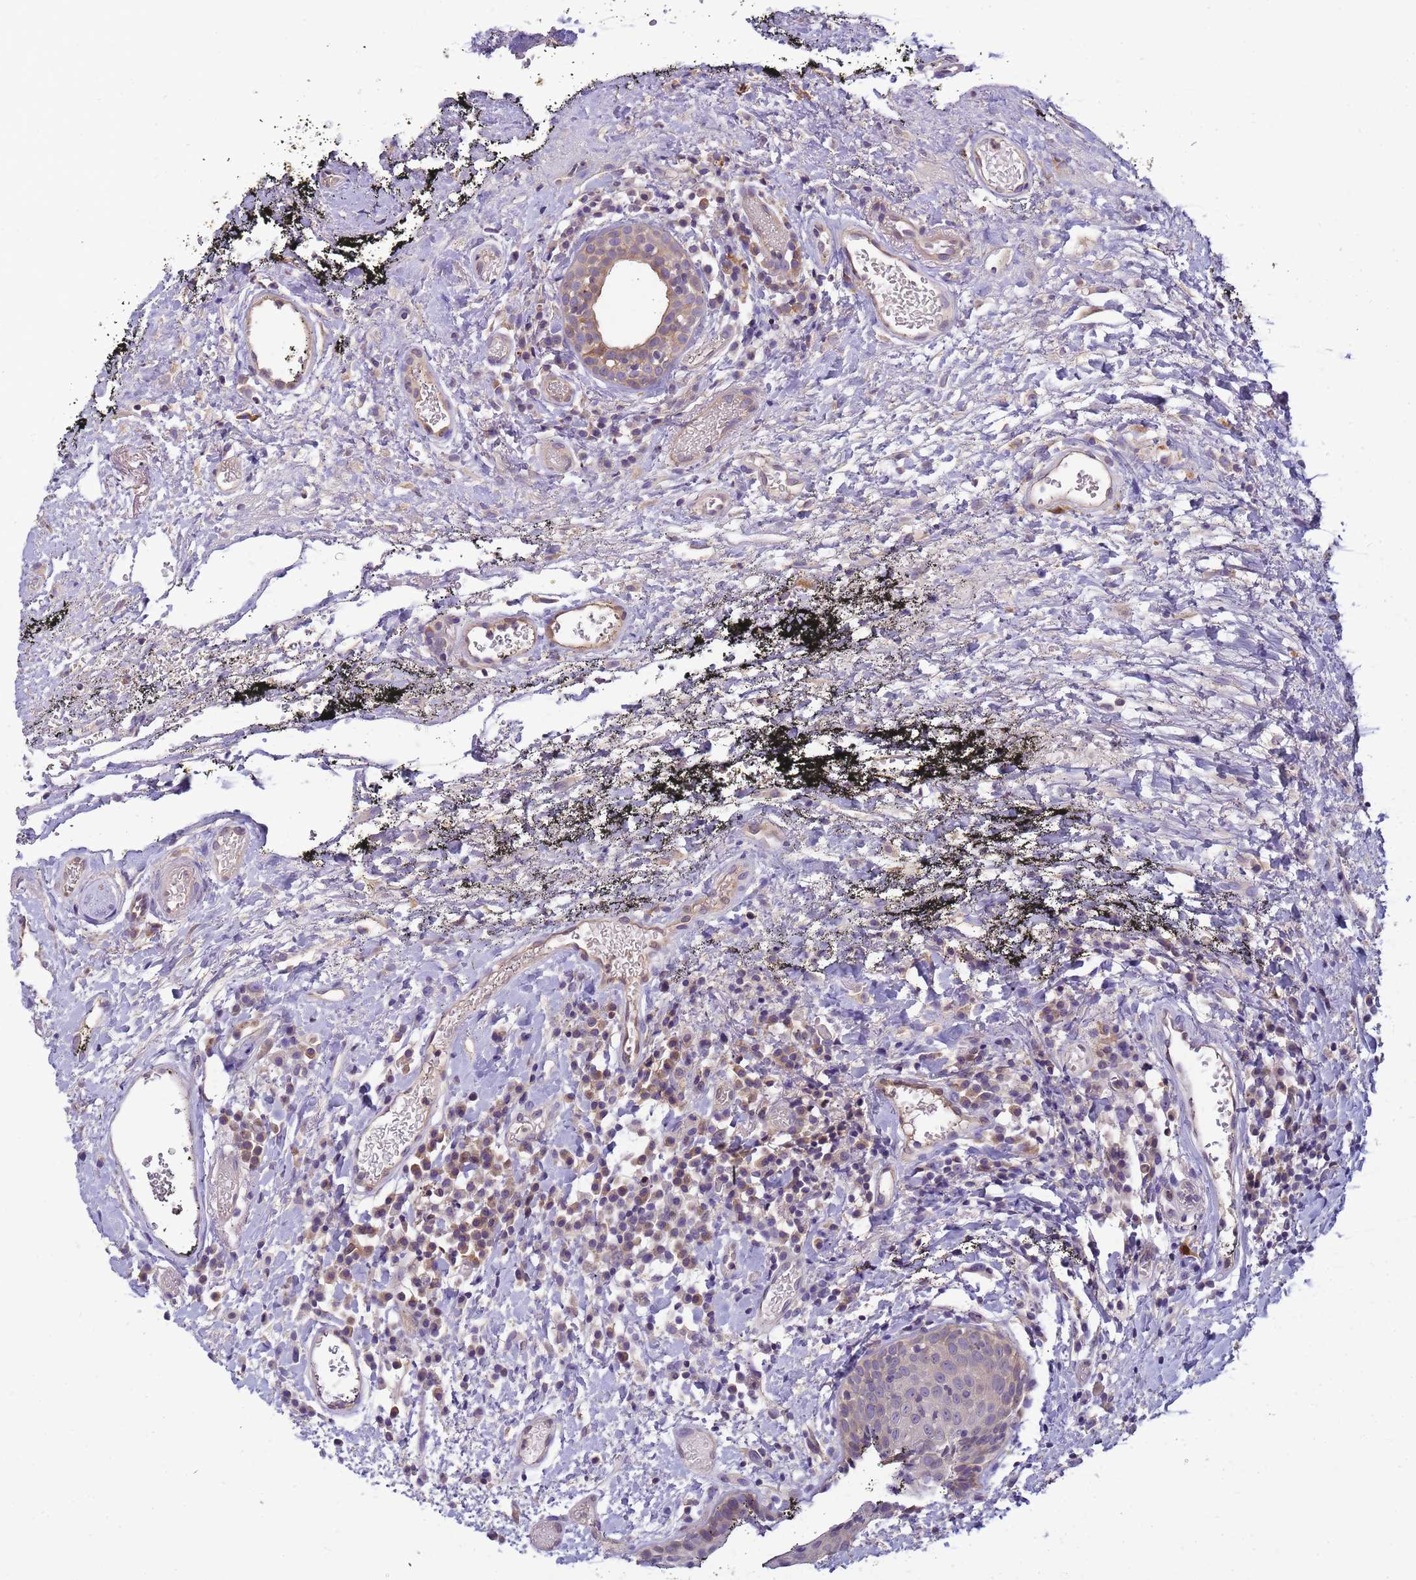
{"staining": {"intensity": "negative", "quantity": "none", "location": "none"}, "tissue": "oral mucosa", "cell_type": "Squamous epithelial cells", "image_type": "normal", "snomed": [{"axis": "morphology", "description": "Normal tissue, NOS"}, {"axis": "topography", "description": "Oral tissue"}], "caption": "The immunohistochemistry (IHC) histopathology image has no significant staining in squamous epithelial cells of oral mucosa.", "gene": "PLCXD3", "patient": {"sex": "male", "age": 74}}